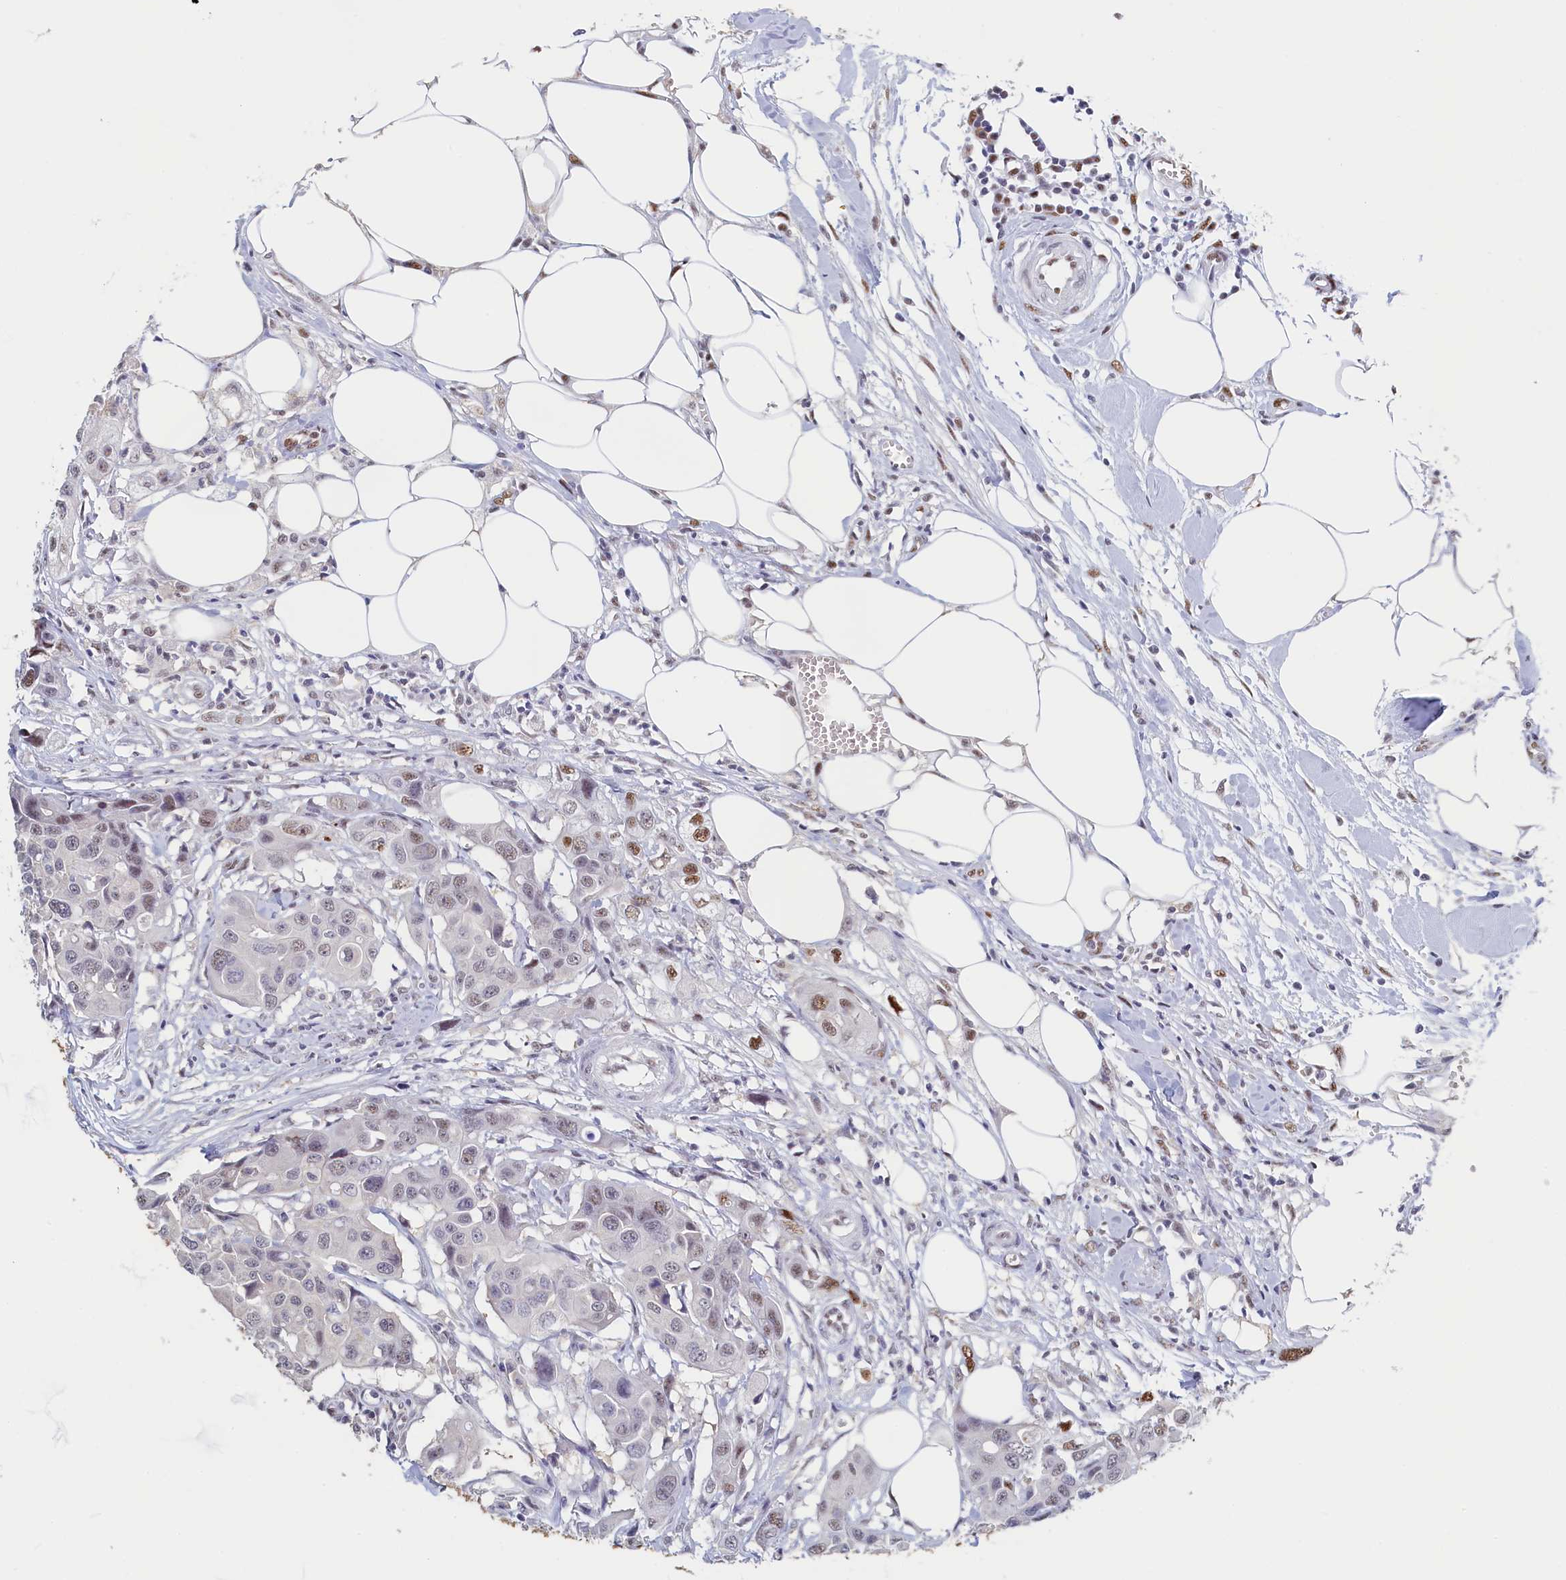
{"staining": {"intensity": "moderate", "quantity": "<25%", "location": "nuclear"}, "tissue": "colorectal cancer", "cell_type": "Tumor cells", "image_type": "cancer", "snomed": [{"axis": "morphology", "description": "Adenocarcinoma, NOS"}, {"axis": "topography", "description": "Colon"}], "caption": "Immunohistochemistry (IHC) photomicrograph of colorectal adenocarcinoma stained for a protein (brown), which shows low levels of moderate nuclear positivity in approximately <25% of tumor cells.", "gene": "MOSPD3", "patient": {"sex": "male", "age": 77}}